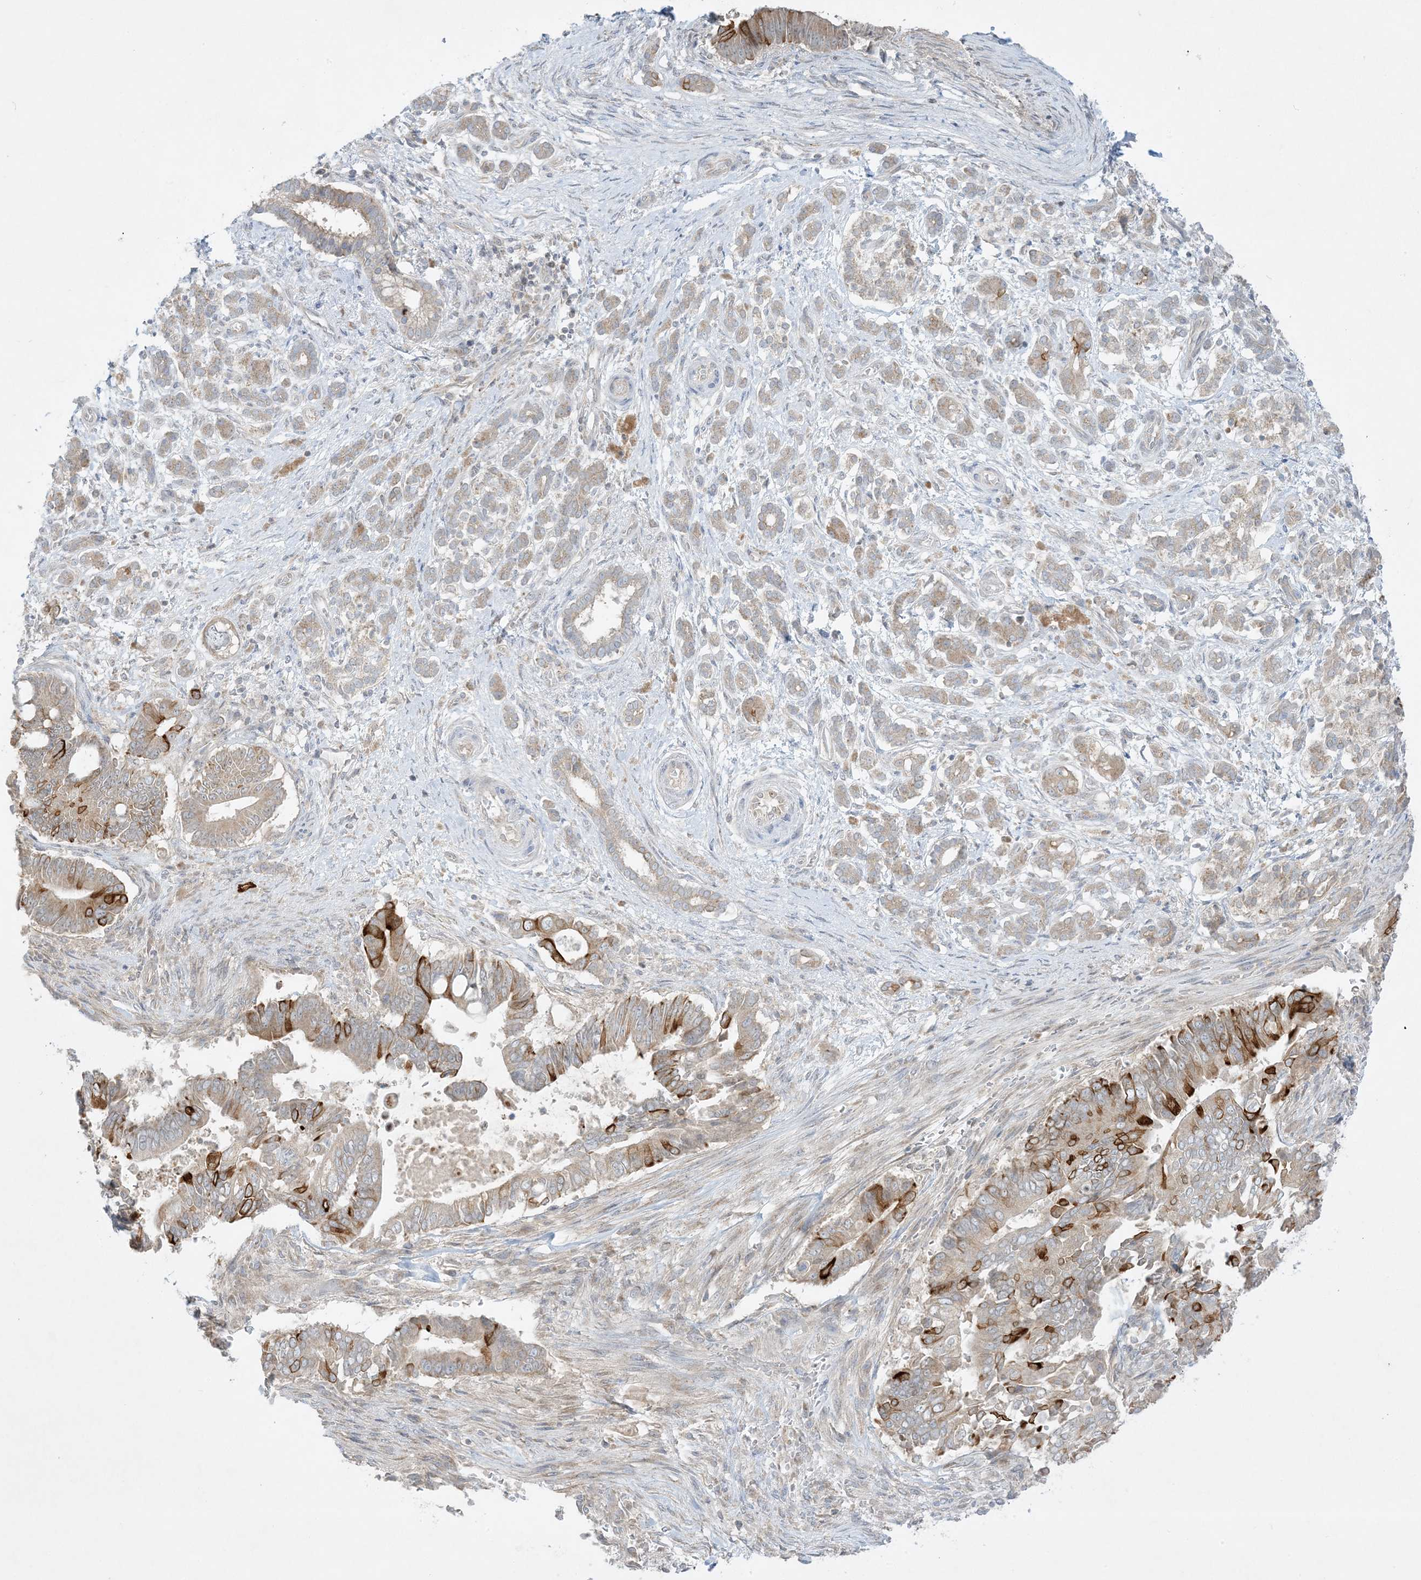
{"staining": {"intensity": "strong", "quantity": "<25%", "location": "cytoplasmic/membranous"}, "tissue": "pancreatic cancer", "cell_type": "Tumor cells", "image_type": "cancer", "snomed": [{"axis": "morphology", "description": "Adenocarcinoma, NOS"}, {"axis": "topography", "description": "Pancreas"}], "caption": "A medium amount of strong cytoplasmic/membranous expression is appreciated in about <25% of tumor cells in pancreatic cancer (adenocarcinoma) tissue.", "gene": "RPP40", "patient": {"sex": "male", "age": 68}}